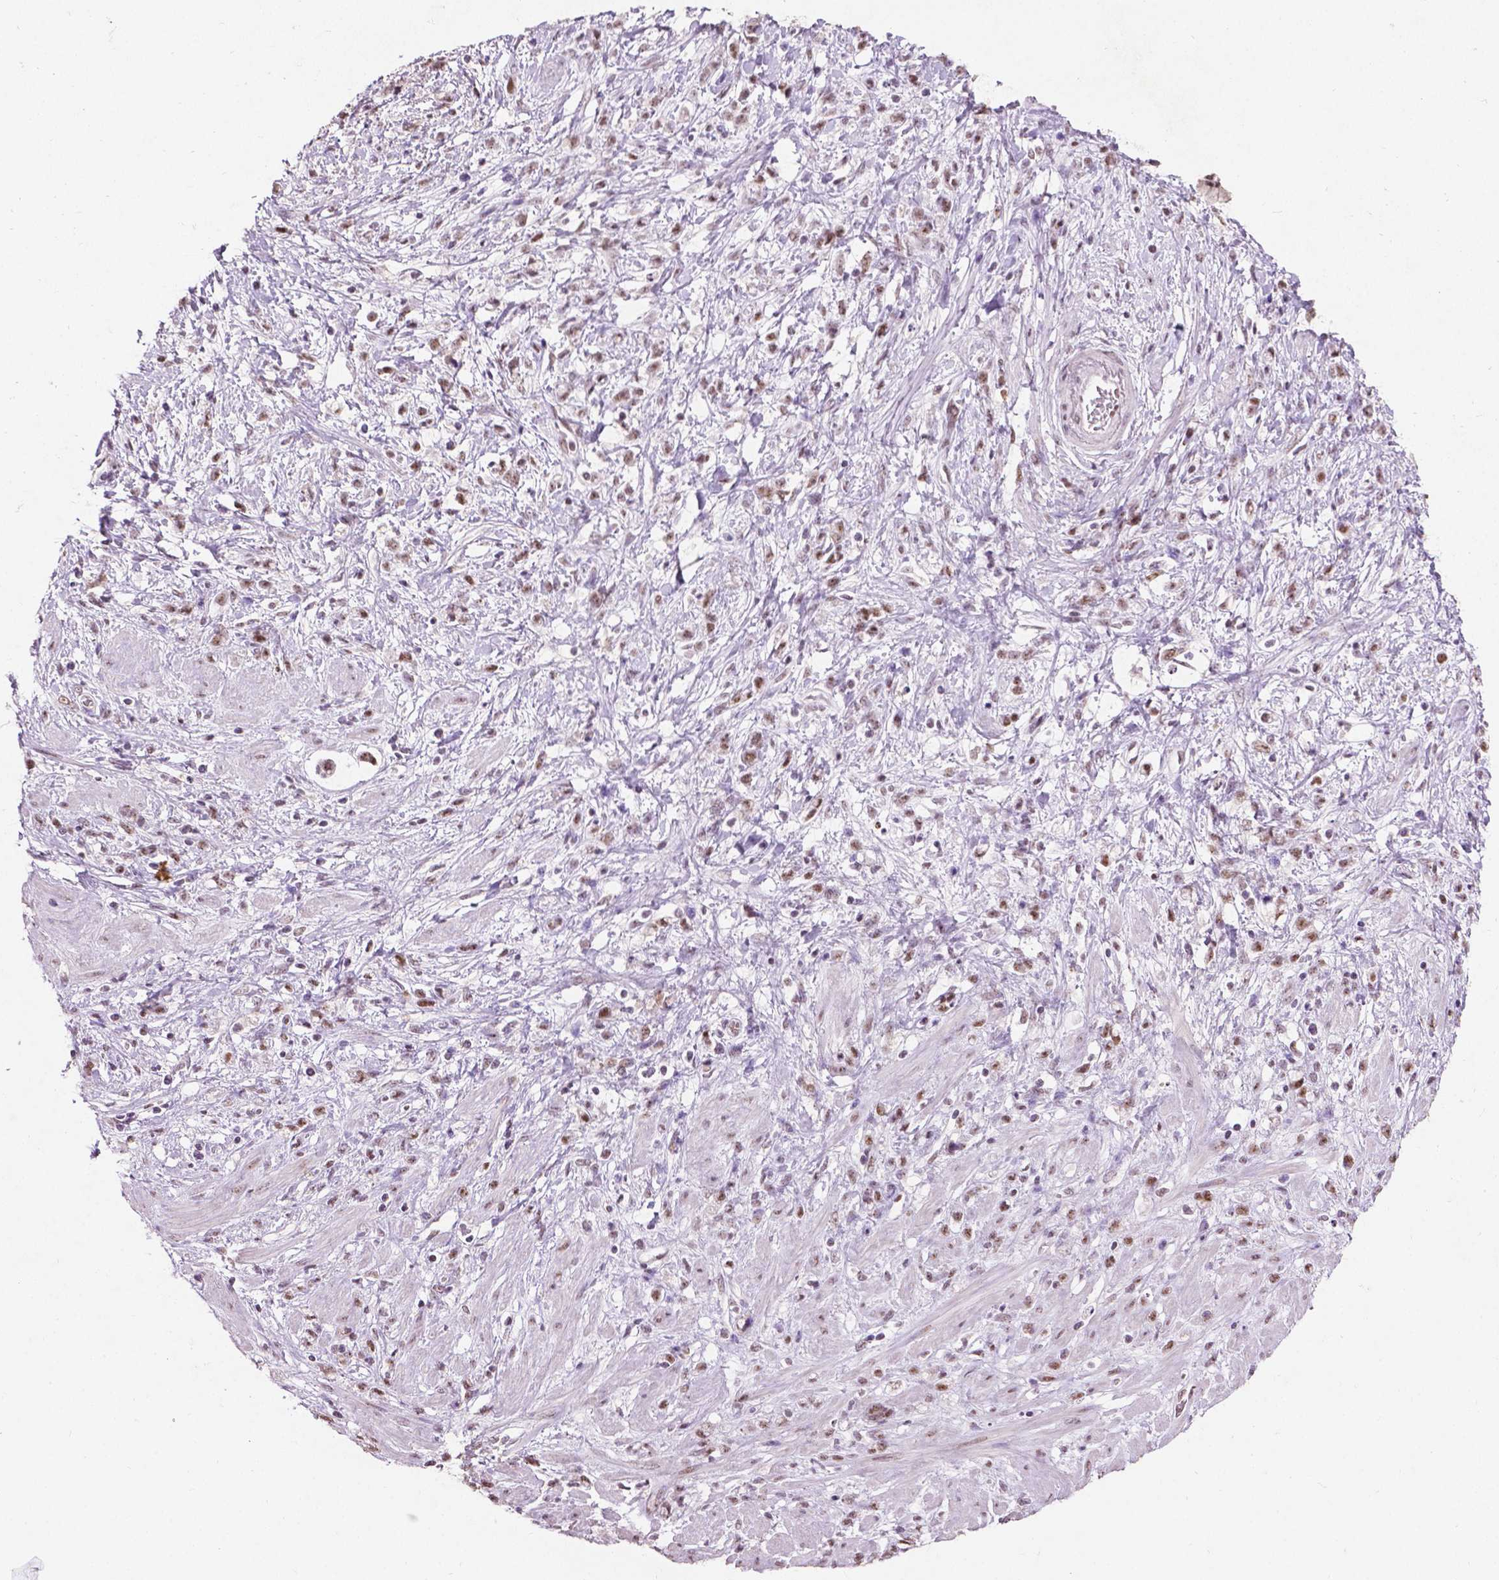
{"staining": {"intensity": "weak", "quantity": ">75%", "location": "nuclear"}, "tissue": "stomach cancer", "cell_type": "Tumor cells", "image_type": "cancer", "snomed": [{"axis": "morphology", "description": "Adenocarcinoma, NOS"}, {"axis": "topography", "description": "Stomach"}], "caption": "Stomach cancer (adenocarcinoma) stained with immunohistochemistry (IHC) reveals weak nuclear positivity in approximately >75% of tumor cells. (Stains: DAB in brown, nuclei in blue, Microscopy: brightfield microscopy at high magnification).", "gene": "COIL", "patient": {"sex": "female", "age": 60}}